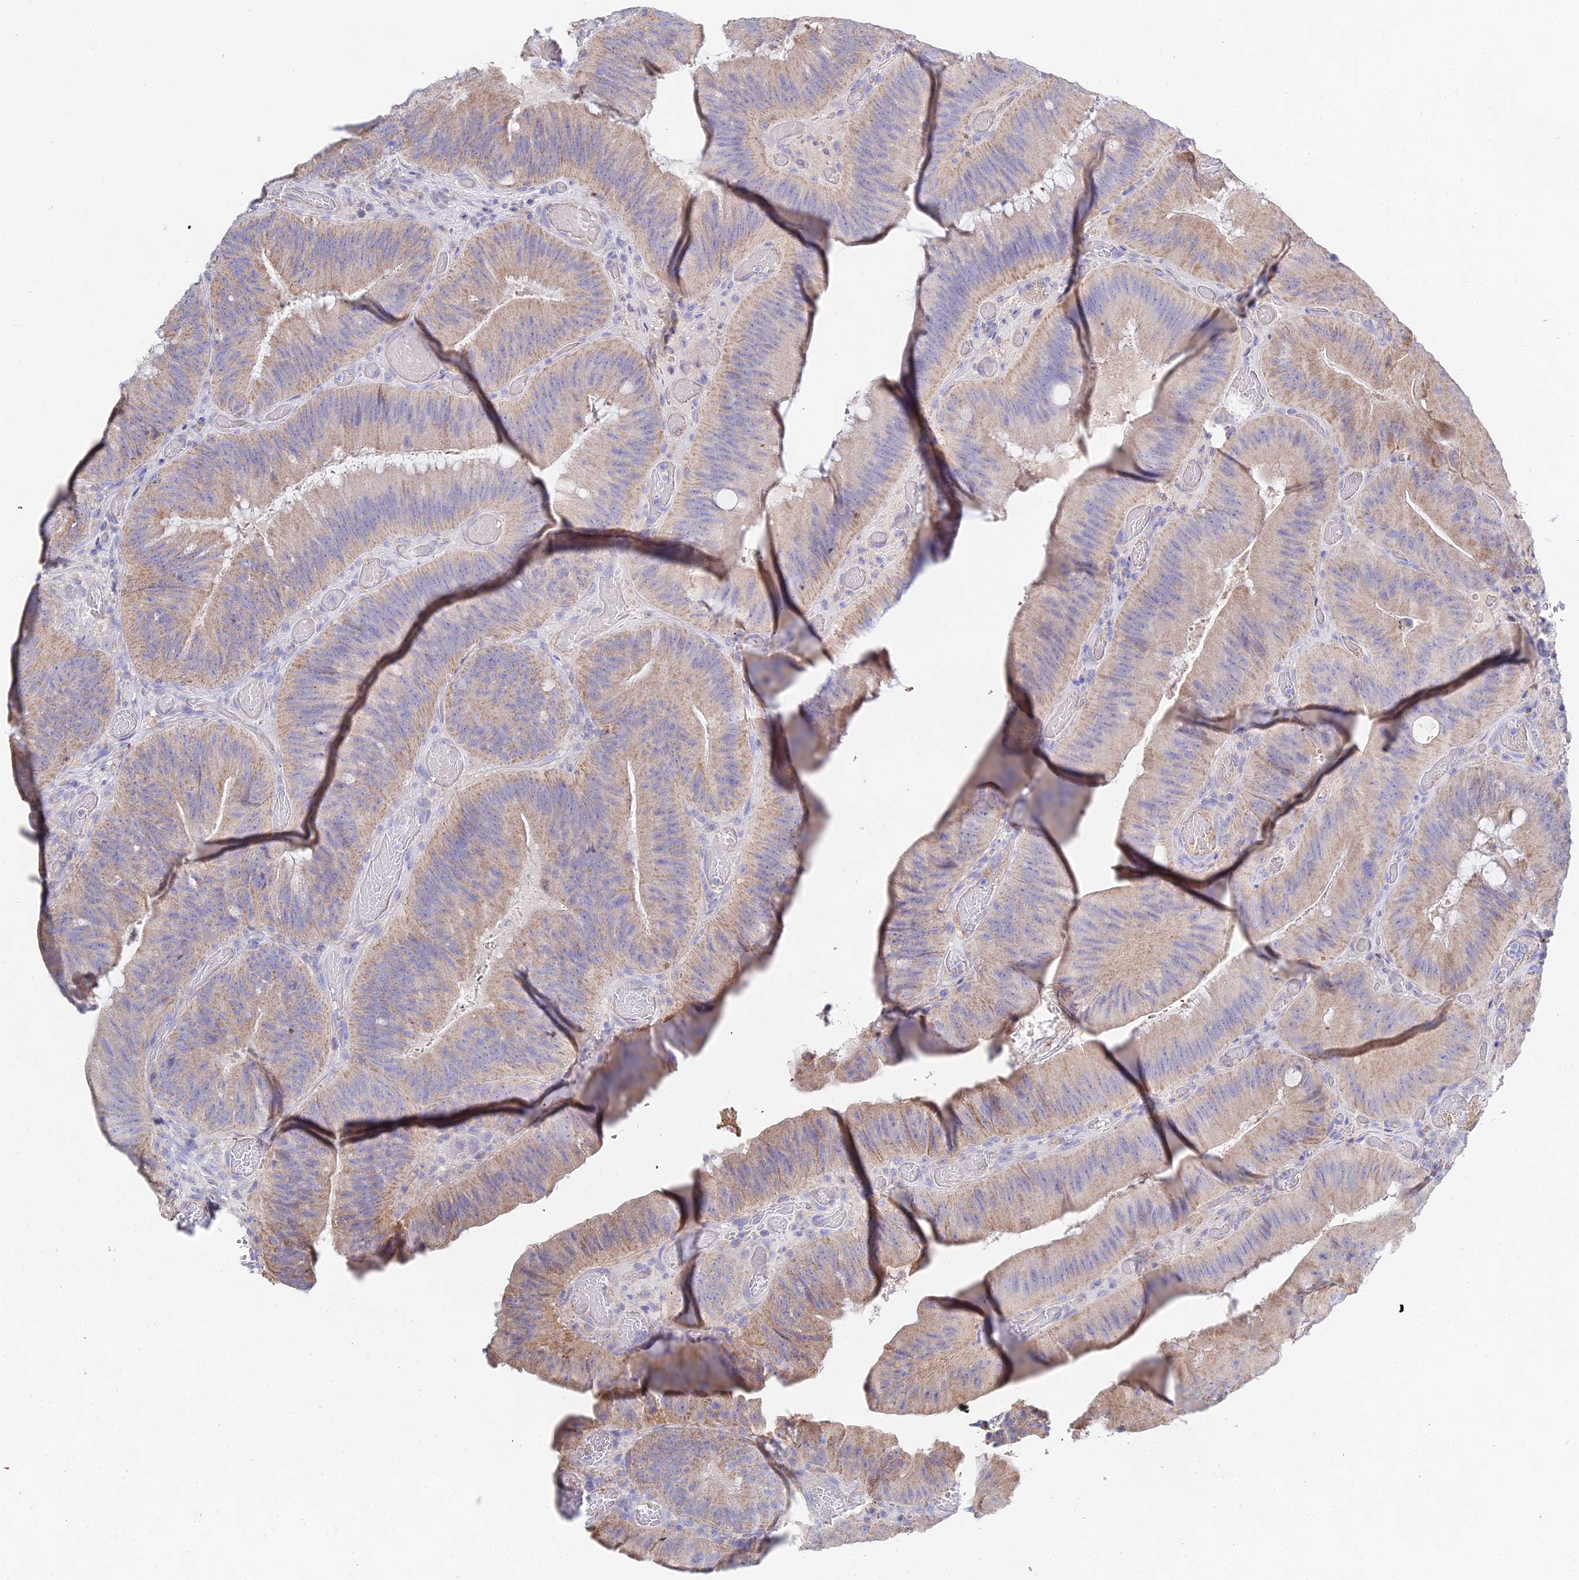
{"staining": {"intensity": "weak", "quantity": ">75%", "location": "cytoplasmic/membranous"}, "tissue": "colorectal cancer", "cell_type": "Tumor cells", "image_type": "cancer", "snomed": [{"axis": "morphology", "description": "Adenocarcinoma, NOS"}, {"axis": "topography", "description": "Colon"}], "caption": "The photomicrograph reveals staining of adenocarcinoma (colorectal), revealing weak cytoplasmic/membranous protein expression (brown color) within tumor cells.", "gene": "PPP2R2C", "patient": {"sex": "female", "age": 43}}